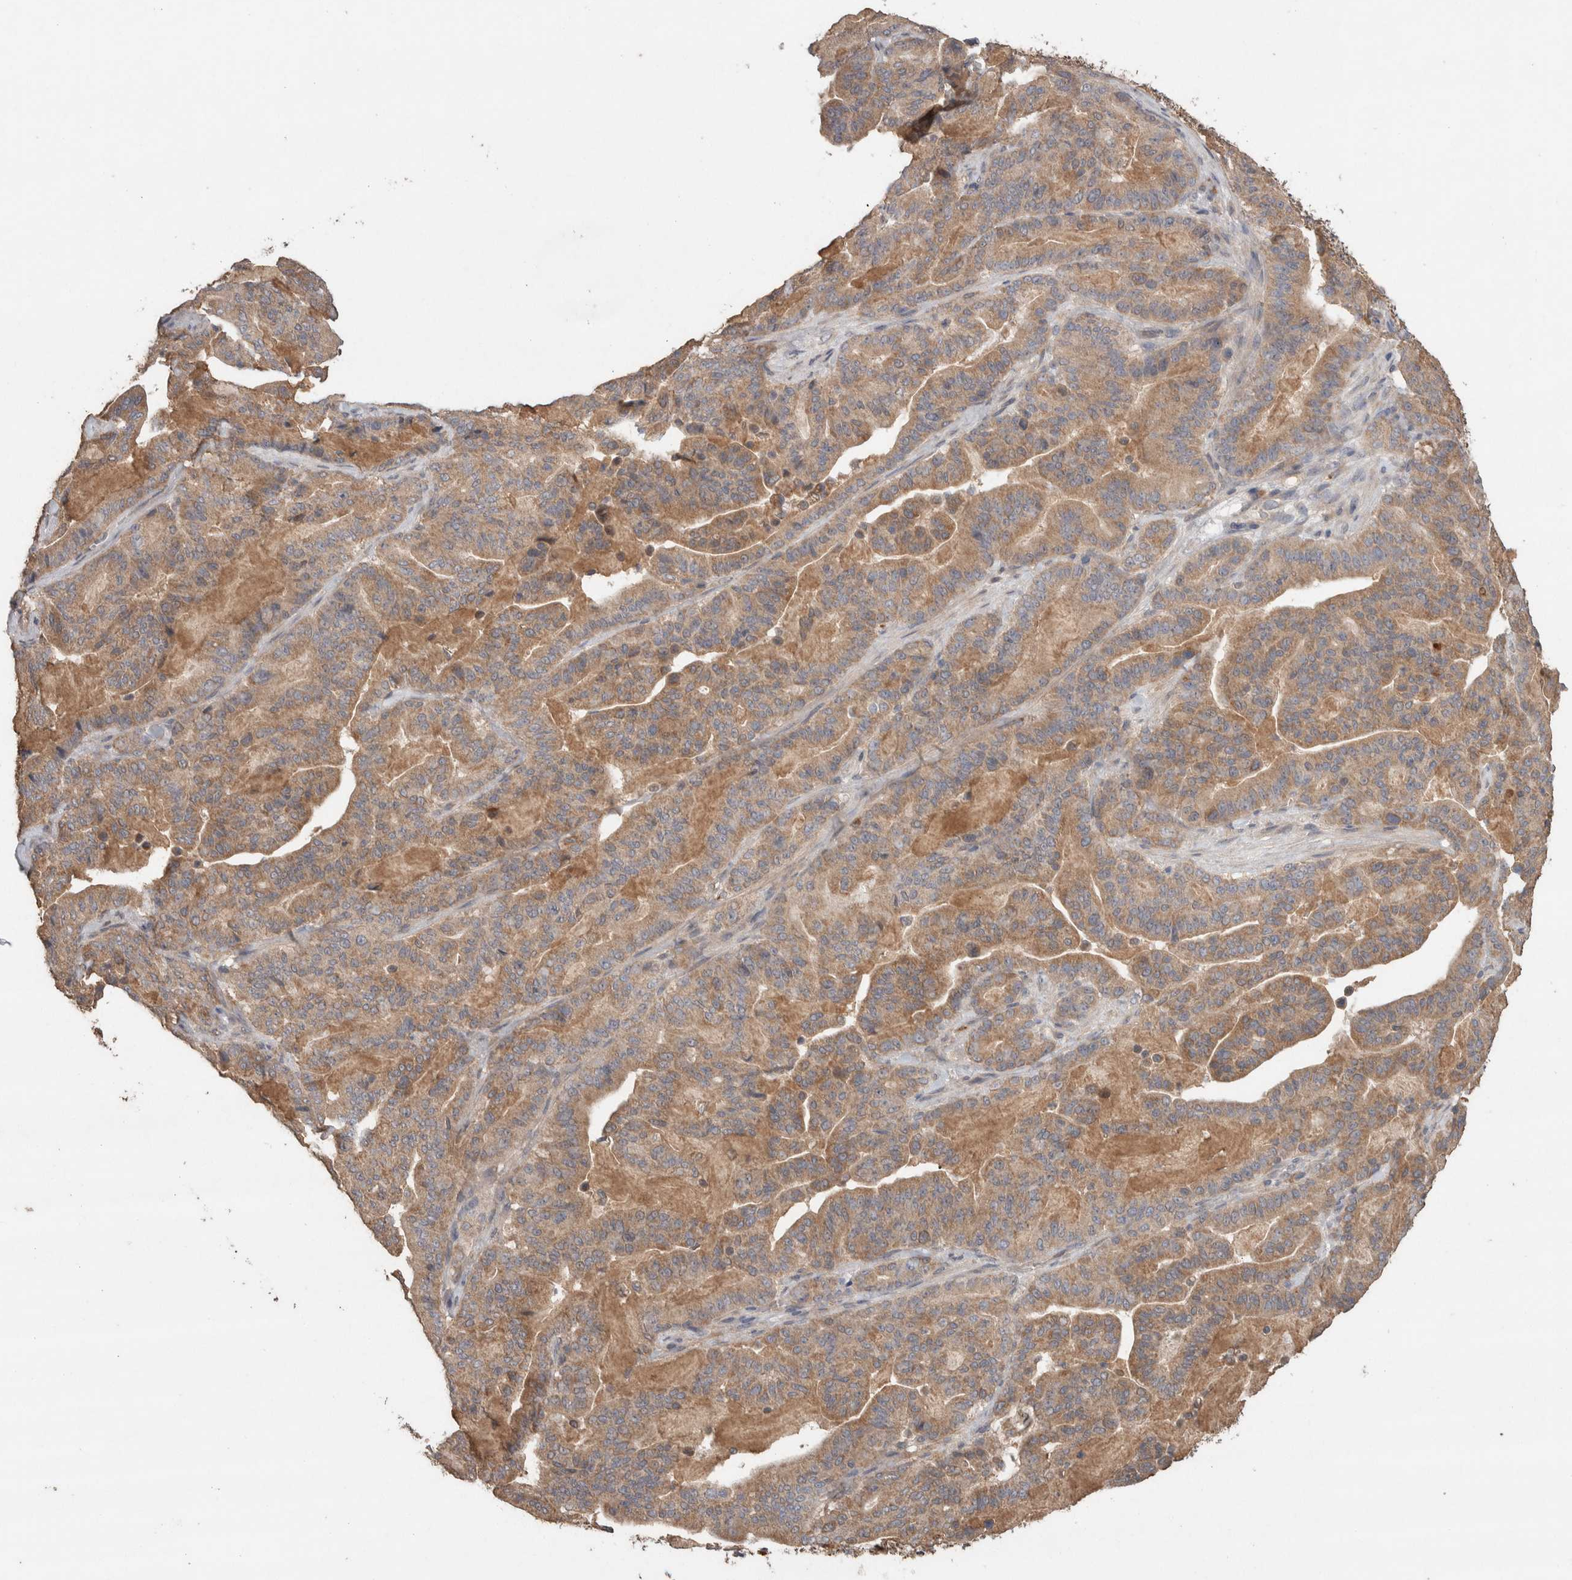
{"staining": {"intensity": "moderate", "quantity": ">75%", "location": "cytoplasmic/membranous"}, "tissue": "pancreatic cancer", "cell_type": "Tumor cells", "image_type": "cancer", "snomed": [{"axis": "morphology", "description": "Adenocarcinoma, NOS"}, {"axis": "topography", "description": "Pancreas"}], "caption": "Immunohistochemical staining of adenocarcinoma (pancreatic) demonstrates moderate cytoplasmic/membranous protein staining in approximately >75% of tumor cells.", "gene": "KCNJ5", "patient": {"sex": "male", "age": 63}}